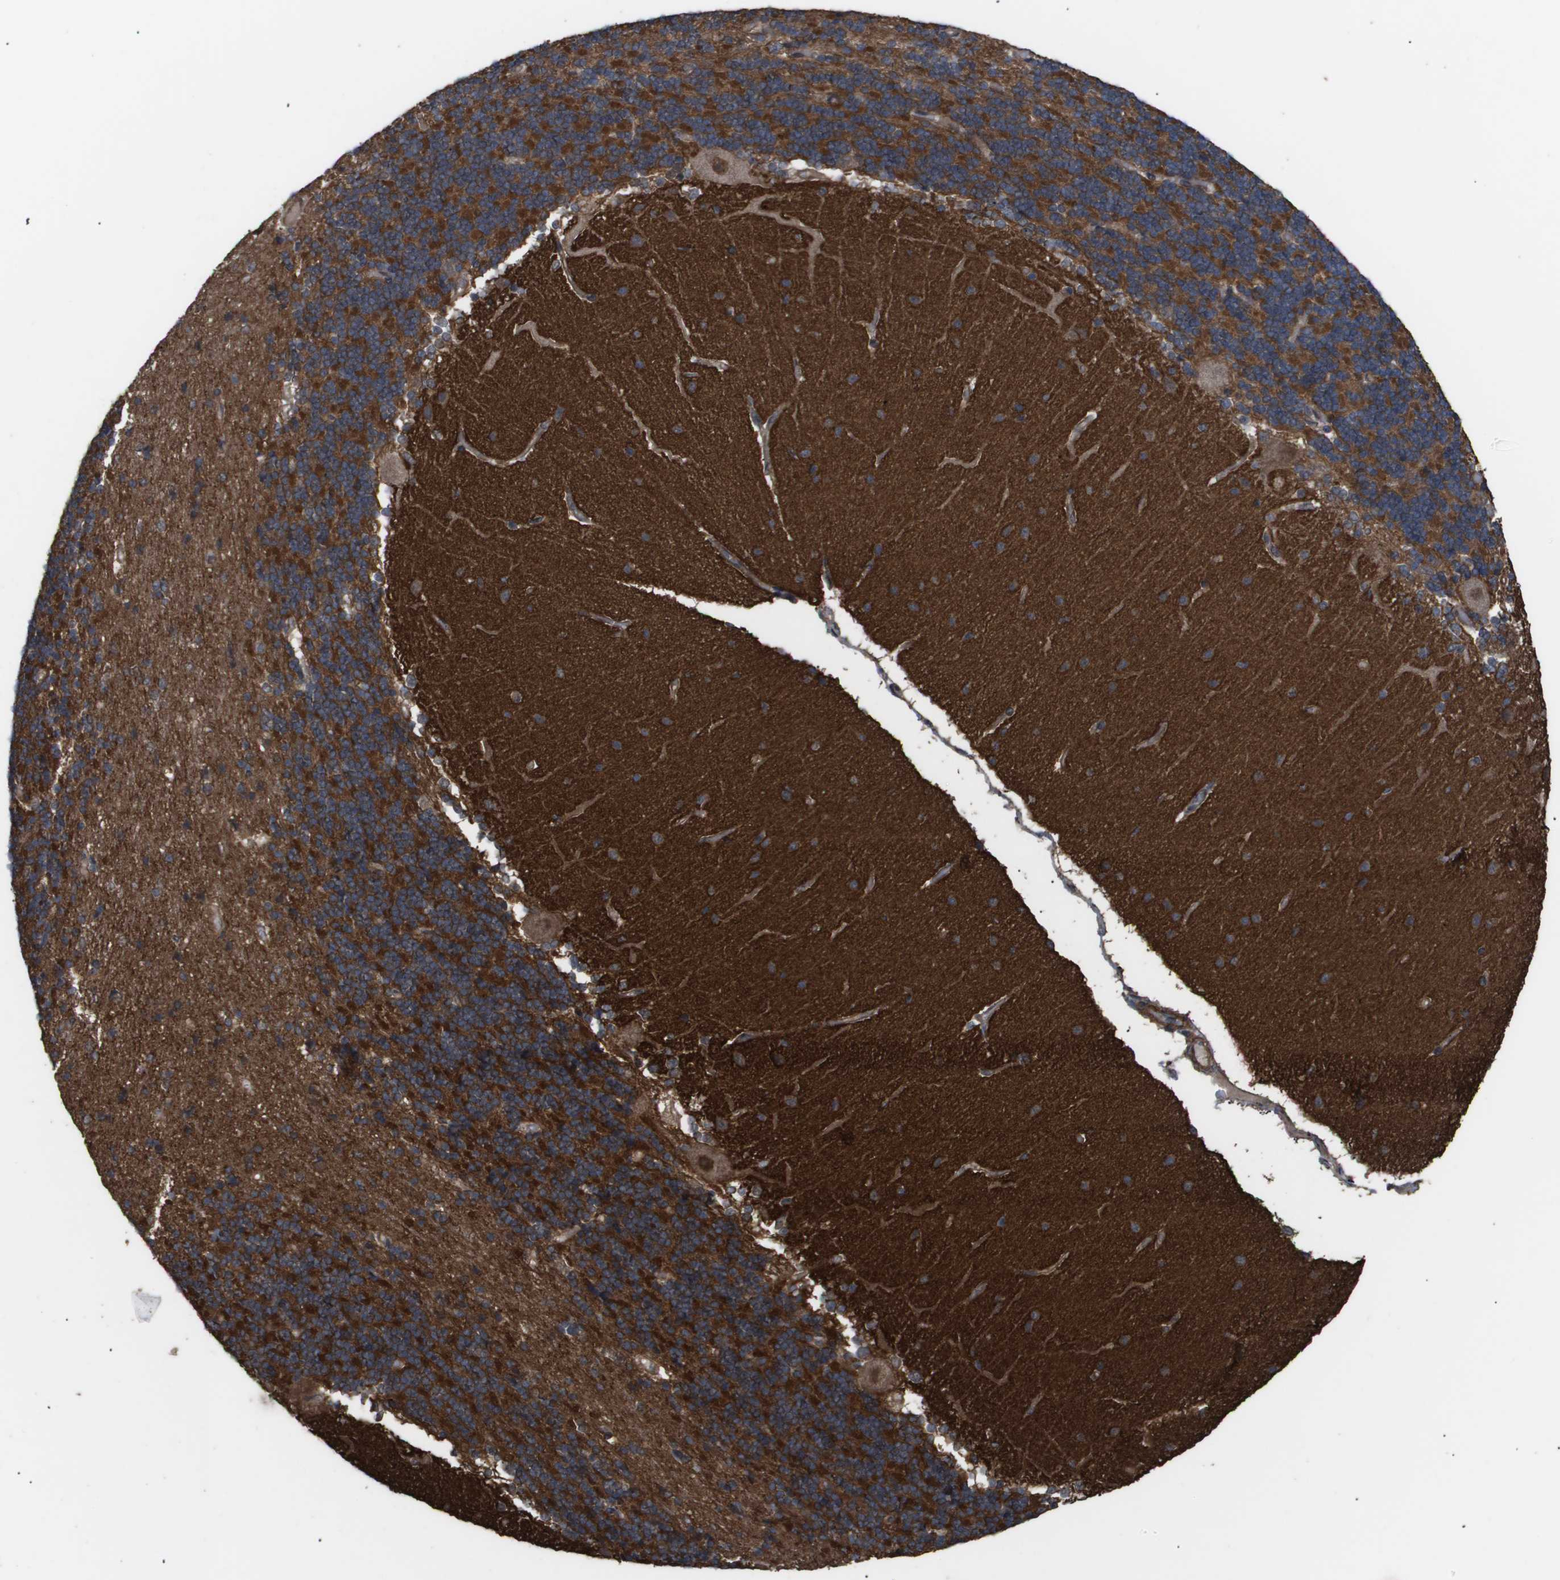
{"staining": {"intensity": "strong", "quantity": ">75%", "location": "cytoplasmic/membranous"}, "tissue": "cerebellum", "cell_type": "Cells in granular layer", "image_type": "normal", "snomed": [{"axis": "morphology", "description": "Normal tissue, NOS"}, {"axis": "topography", "description": "Cerebellum"}], "caption": "Normal cerebellum was stained to show a protein in brown. There is high levels of strong cytoplasmic/membranous expression in approximately >75% of cells in granular layer.", "gene": "CUL5", "patient": {"sex": "female", "age": 54}}